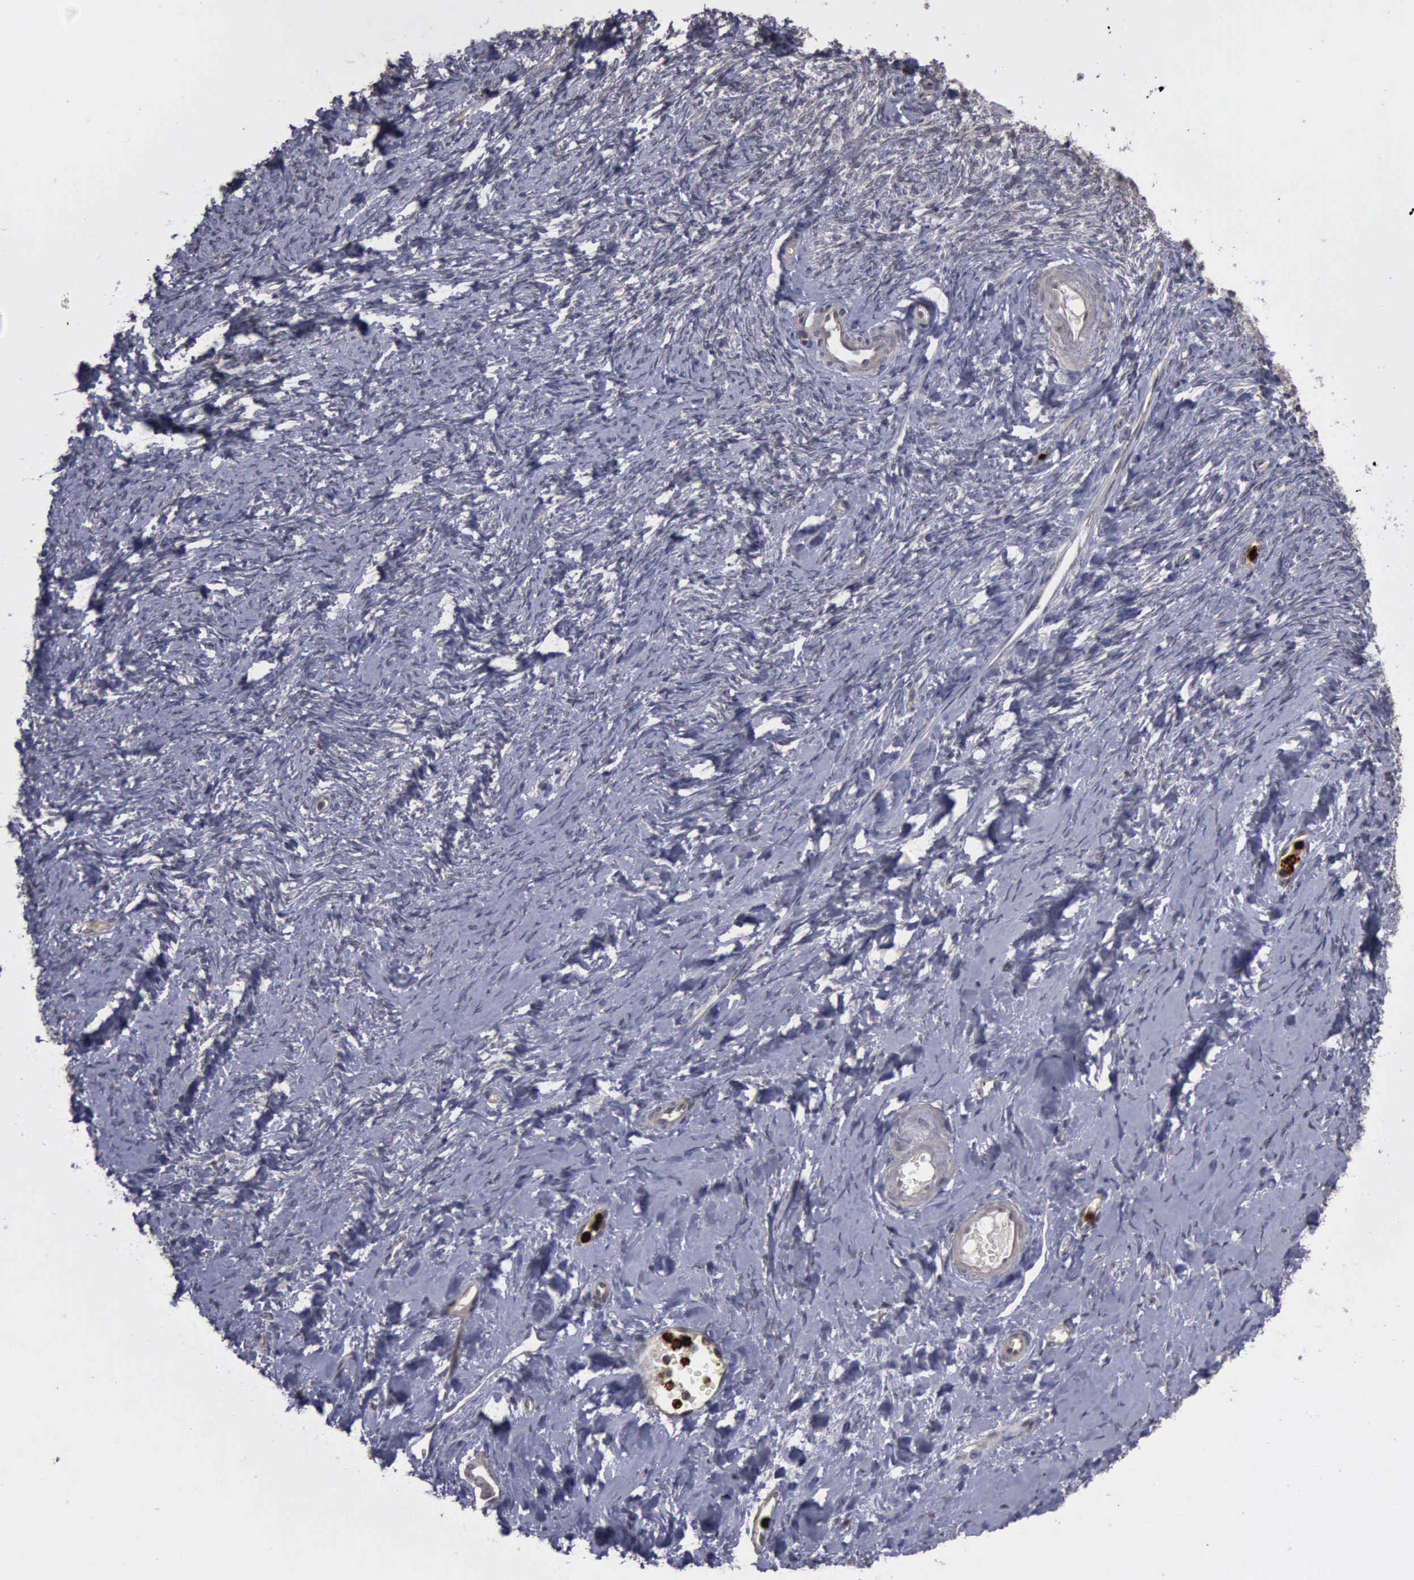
{"staining": {"intensity": "negative", "quantity": "none", "location": "none"}, "tissue": "ovarian cancer", "cell_type": "Tumor cells", "image_type": "cancer", "snomed": [{"axis": "morphology", "description": "Normal tissue, NOS"}, {"axis": "morphology", "description": "Cystadenocarcinoma, serous, NOS"}, {"axis": "topography", "description": "Ovary"}], "caption": "Human serous cystadenocarcinoma (ovarian) stained for a protein using IHC exhibits no positivity in tumor cells.", "gene": "MMP9", "patient": {"sex": "female", "age": 62}}